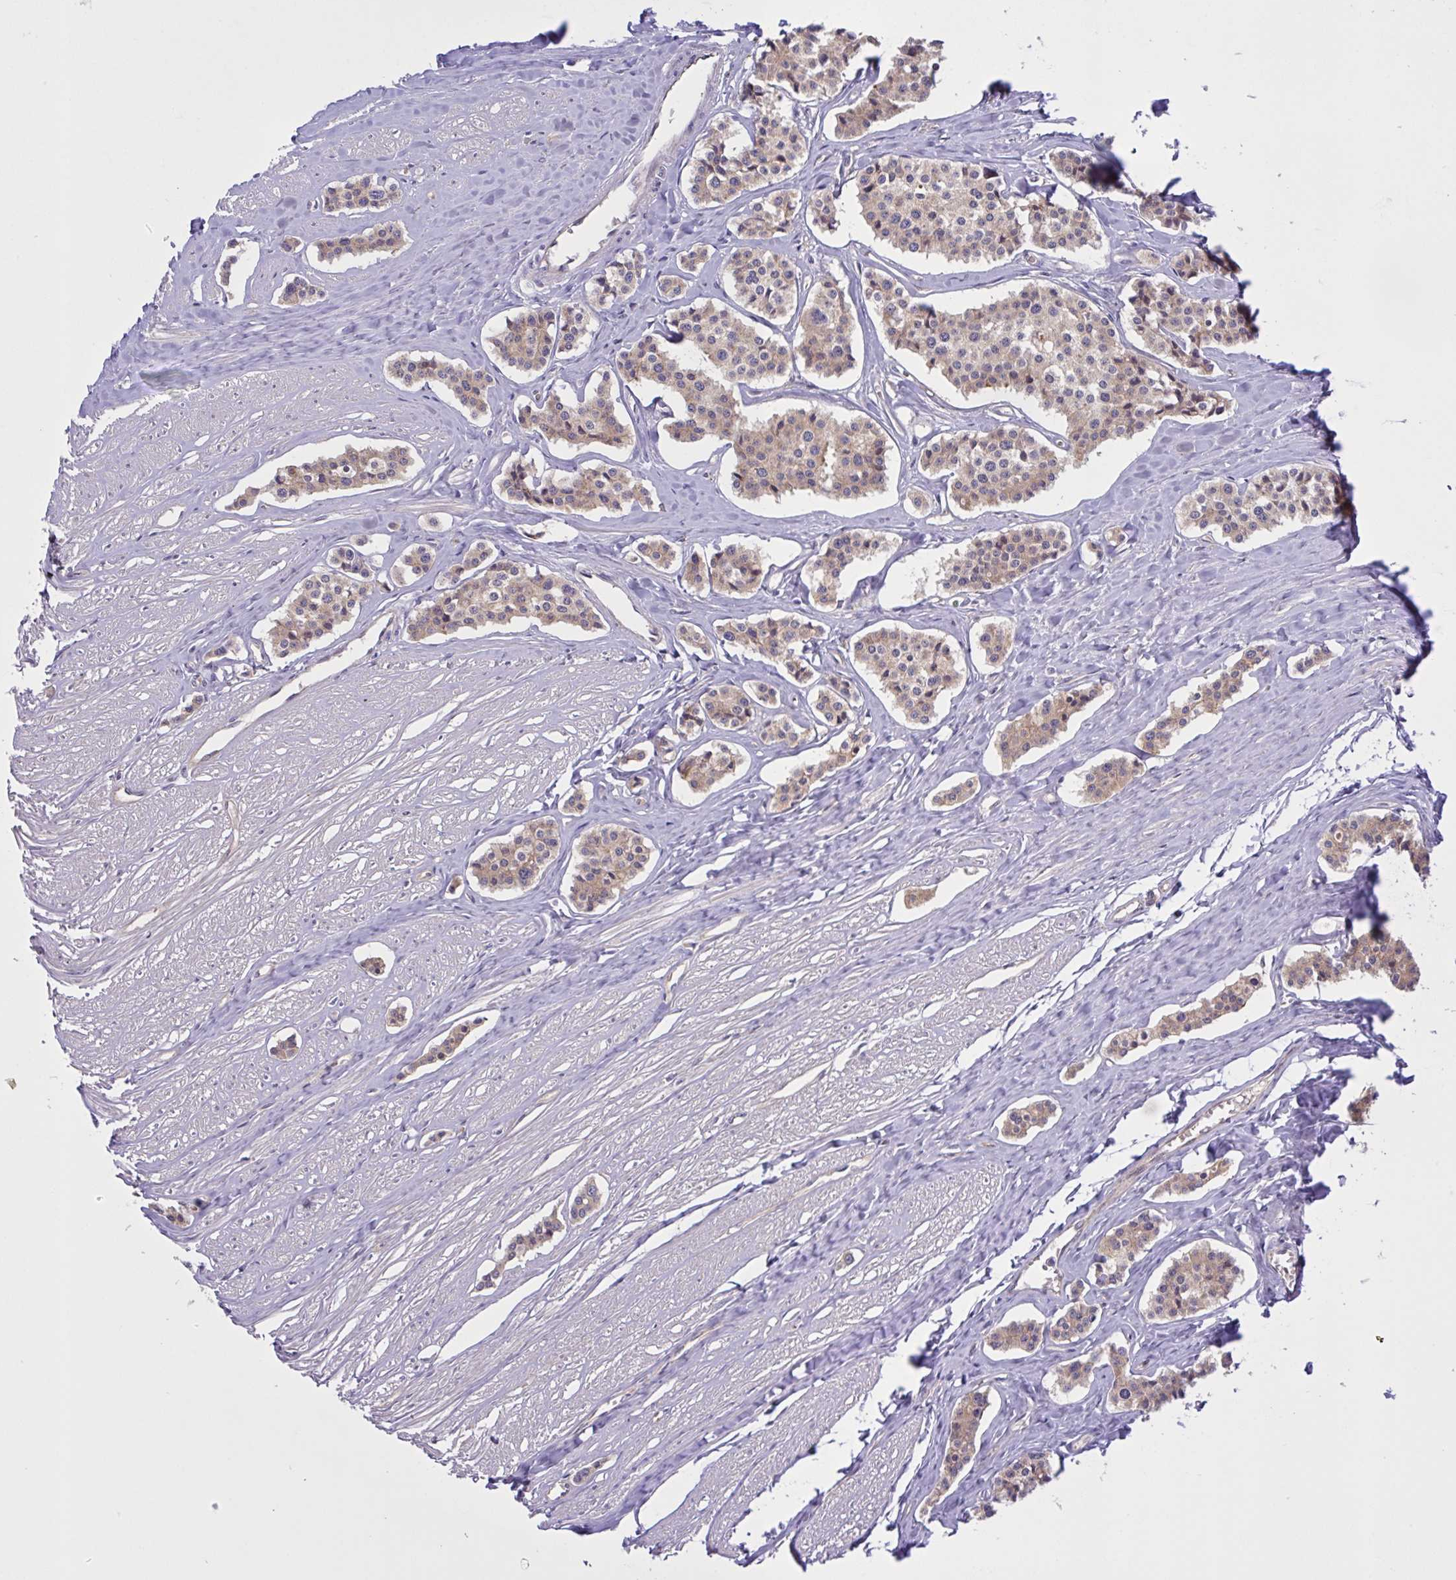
{"staining": {"intensity": "moderate", "quantity": ">75%", "location": "cytoplasmic/membranous"}, "tissue": "carcinoid", "cell_type": "Tumor cells", "image_type": "cancer", "snomed": [{"axis": "morphology", "description": "Carcinoid, malignant, NOS"}, {"axis": "topography", "description": "Small intestine"}], "caption": "Brown immunohistochemical staining in human carcinoid exhibits moderate cytoplasmic/membranous staining in about >75% of tumor cells. Immunohistochemistry stains the protein of interest in brown and the nuclei are stained blue.", "gene": "INTS10", "patient": {"sex": "male", "age": 60}}